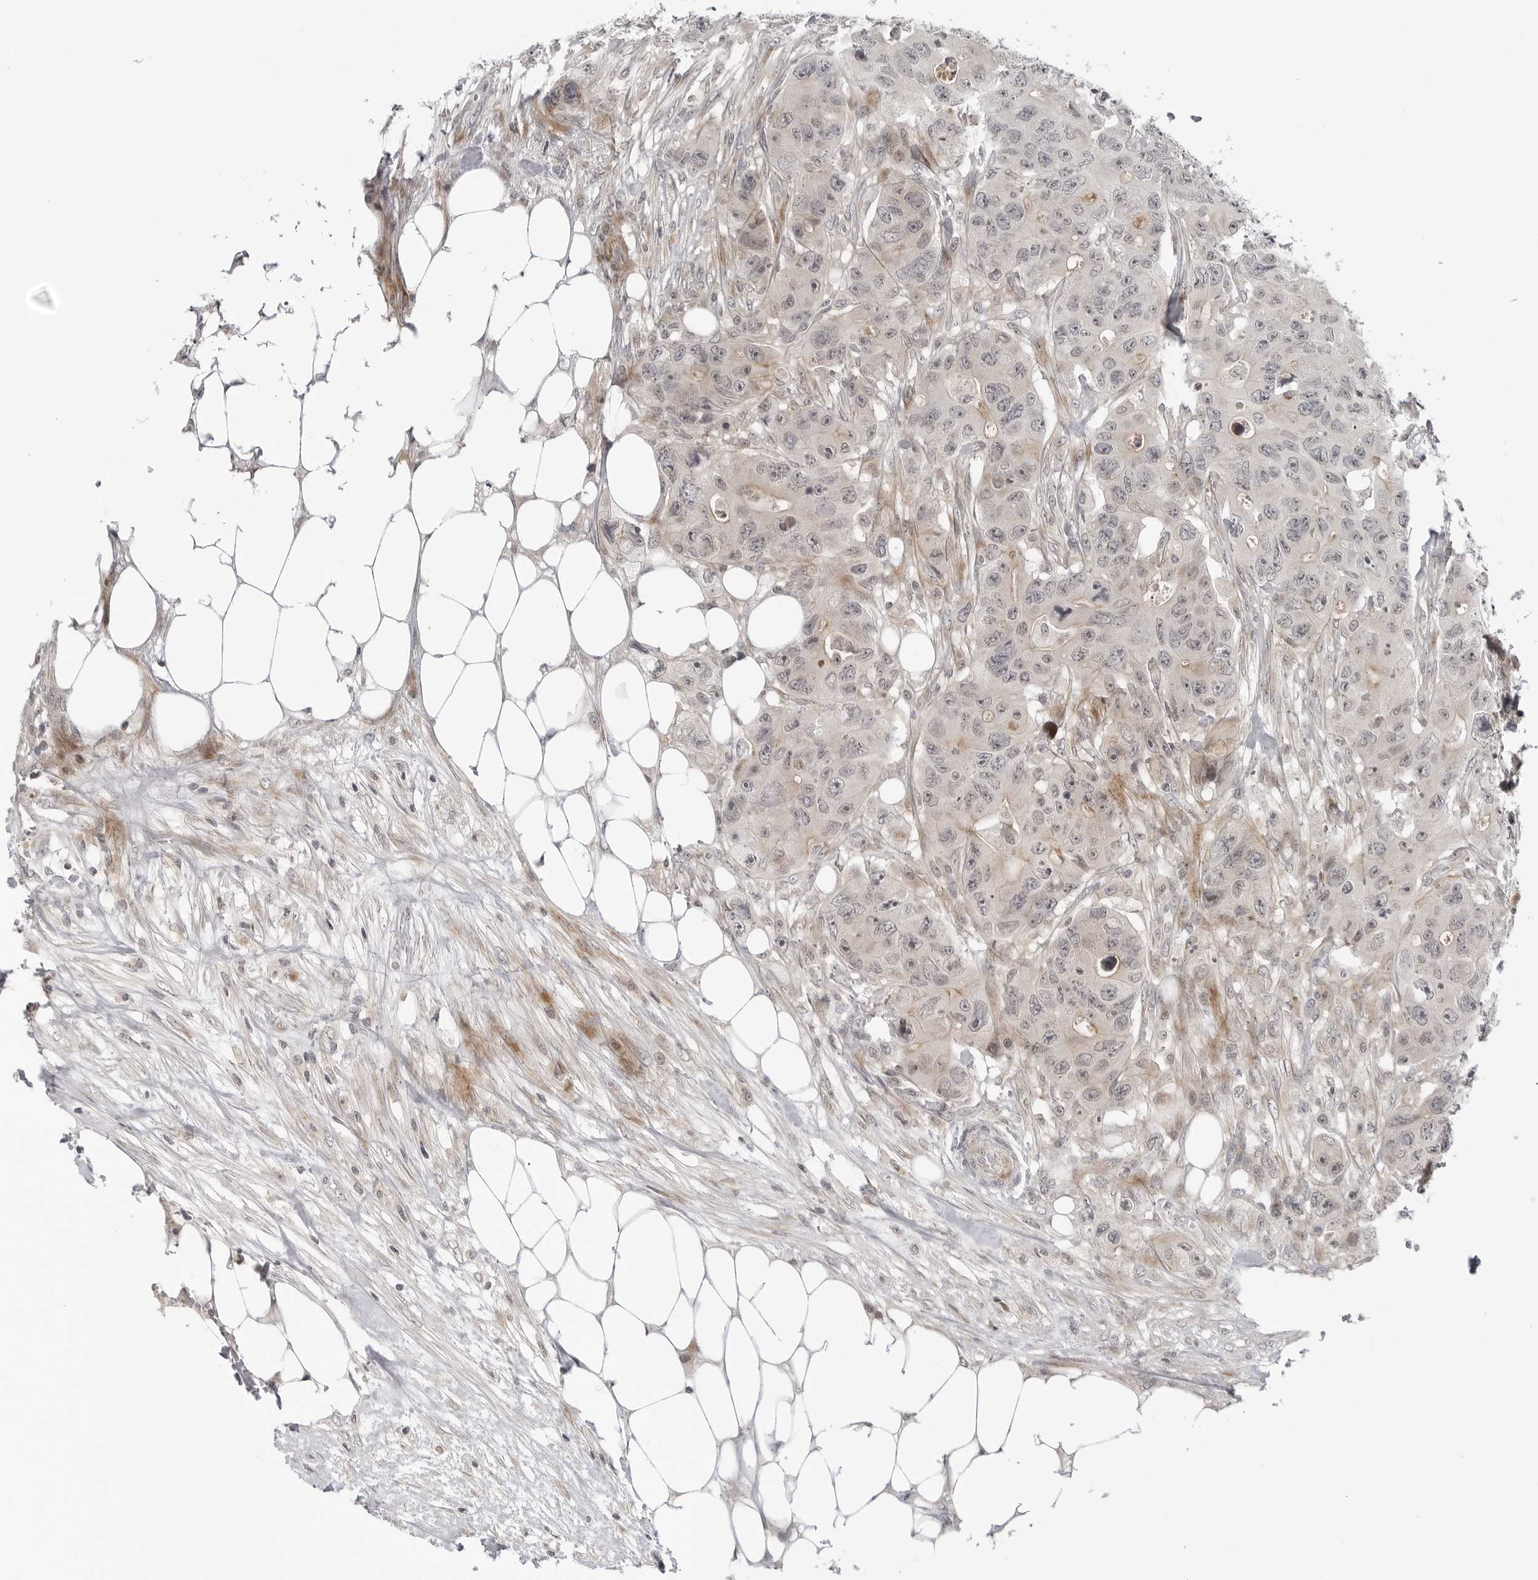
{"staining": {"intensity": "negative", "quantity": "none", "location": "none"}, "tissue": "colorectal cancer", "cell_type": "Tumor cells", "image_type": "cancer", "snomed": [{"axis": "morphology", "description": "Adenocarcinoma, NOS"}, {"axis": "topography", "description": "Colon"}], "caption": "Immunohistochemistry image of human colorectal adenocarcinoma stained for a protein (brown), which exhibits no expression in tumor cells.", "gene": "ADAMTS5", "patient": {"sex": "female", "age": 46}}